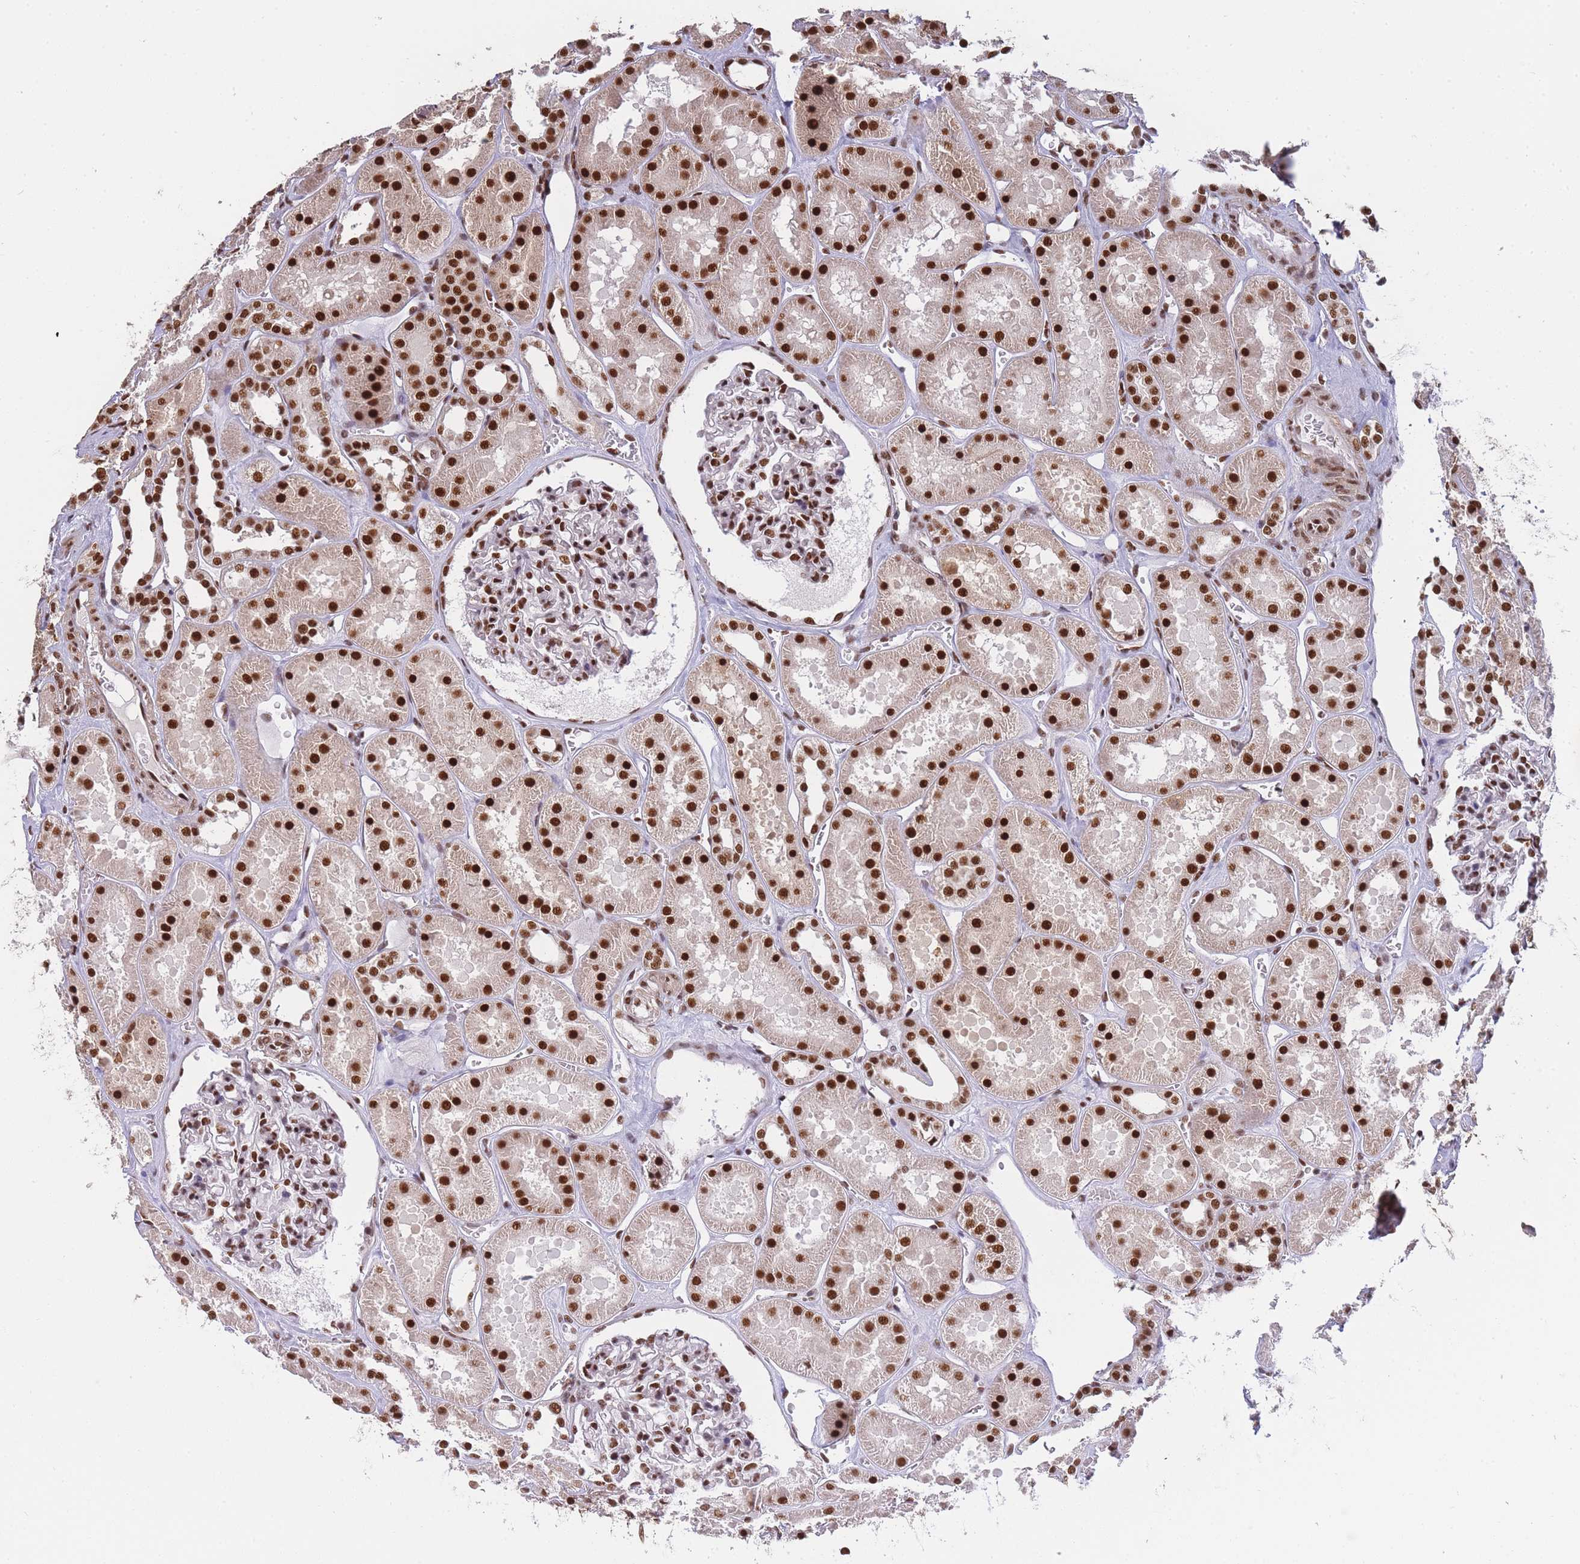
{"staining": {"intensity": "strong", "quantity": ">75%", "location": "nuclear"}, "tissue": "kidney", "cell_type": "Cells in glomeruli", "image_type": "normal", "snomed": [{"axis": "morphology", "description": "Normal tissue, NOS"}, {"axis": "topography", "description": "Kidney"}], "caption": "About >75% of cells in glomeruli in normal kidney display strong nuclear protein positivity as visualized by brown immunohistochemical staining.", "gene": "PRKDC", "patient": {"sex": "female", "age": 41}}